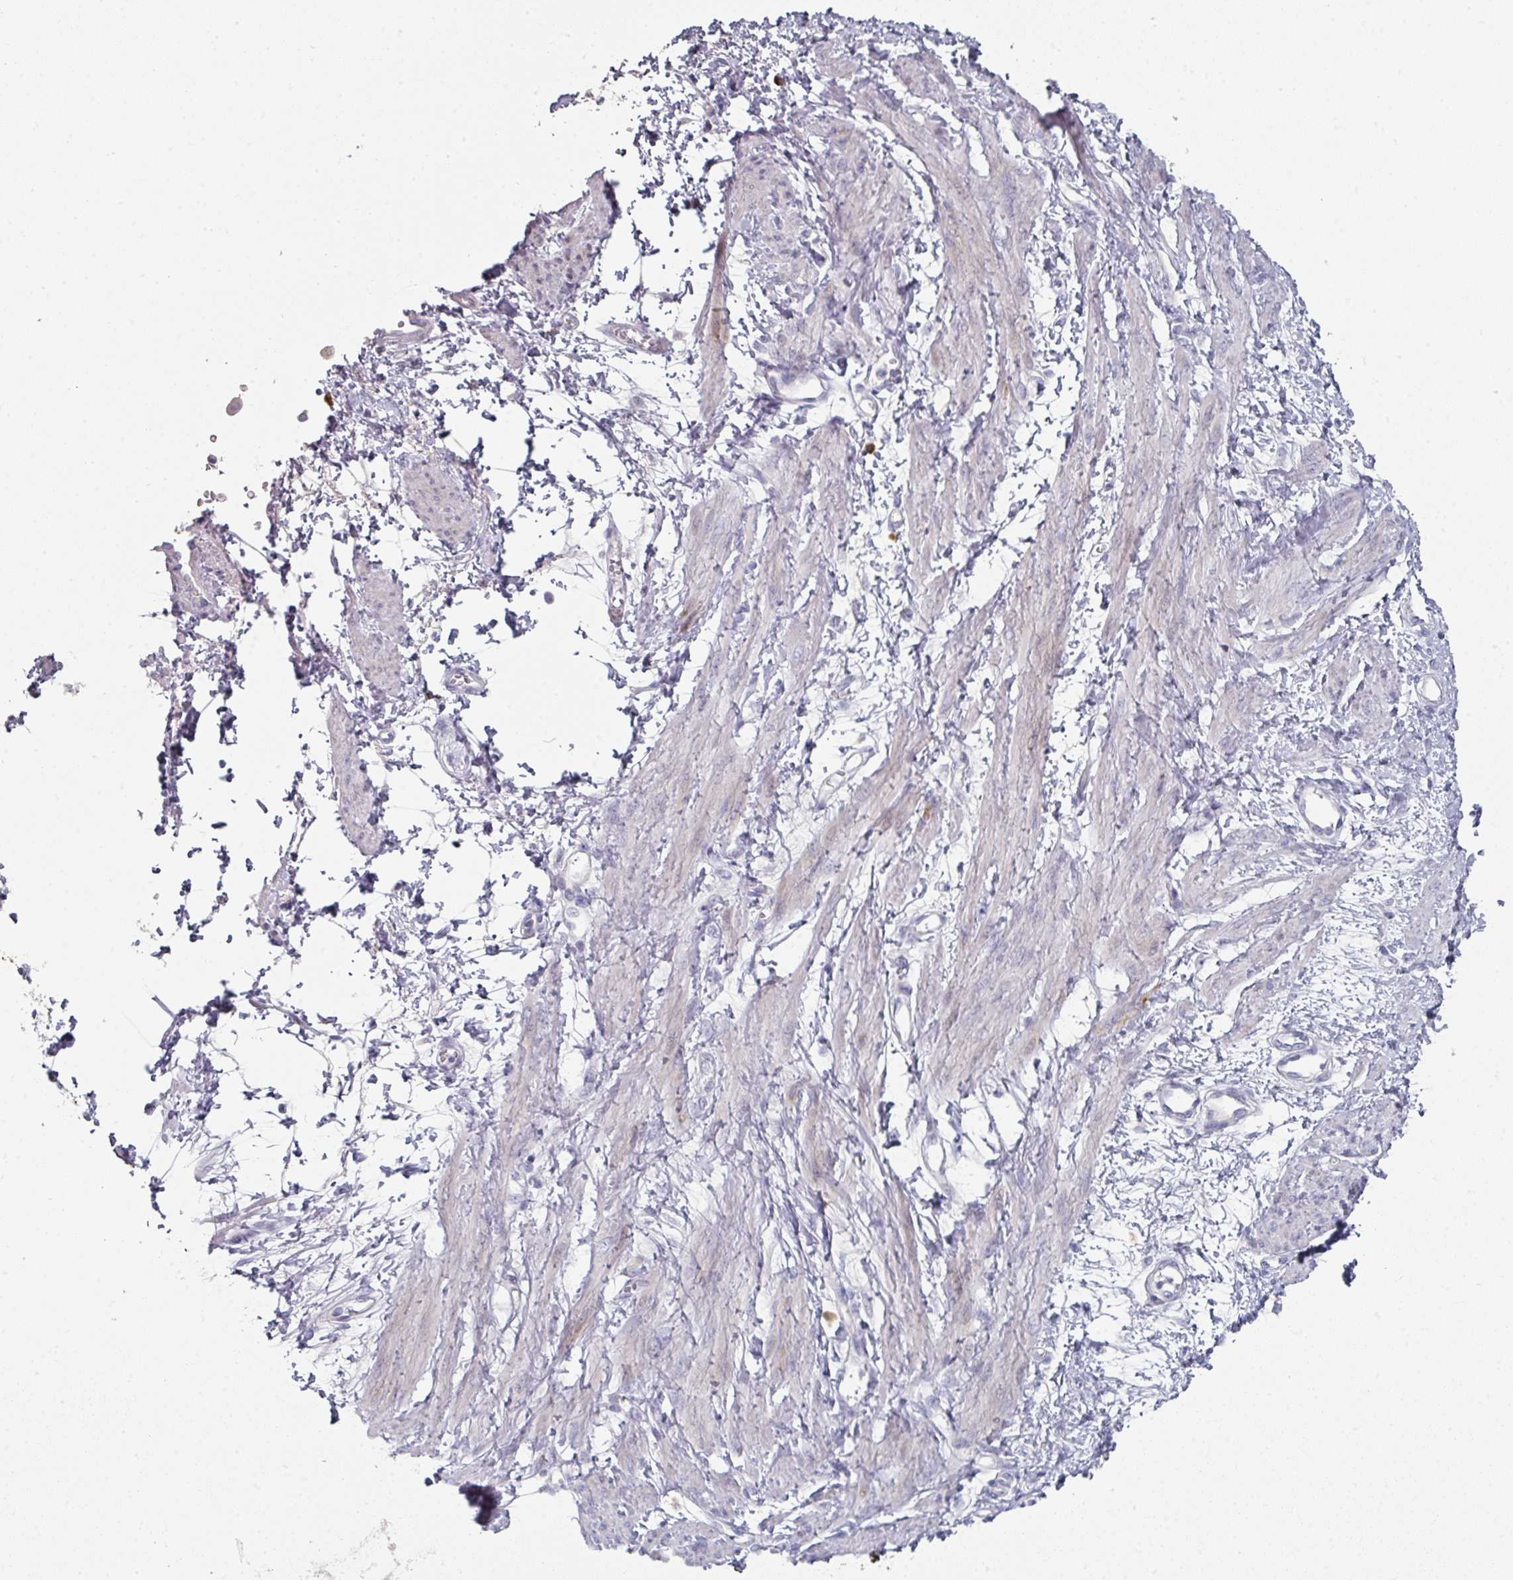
{"staining": {"intensity": "negative", "quantity": "none", "location": "none"}, "tissue": "smooth muscle", "cell_type": "Smooth muscle cells", "image_type": "normal", "snomed": [{"axis": "morphology", "description": "Normal tissue, NOS"}, {"axis": "topography", "description": "Smooth muscle"}, {"axis": "topography", "description": "Uterus"}], "caption": "Smooth muscle cells show no significant protein expression in unremarkable smooth muscle.", "gene": "NT5C1A", "patient": {"sex": "female", "age": 39}}